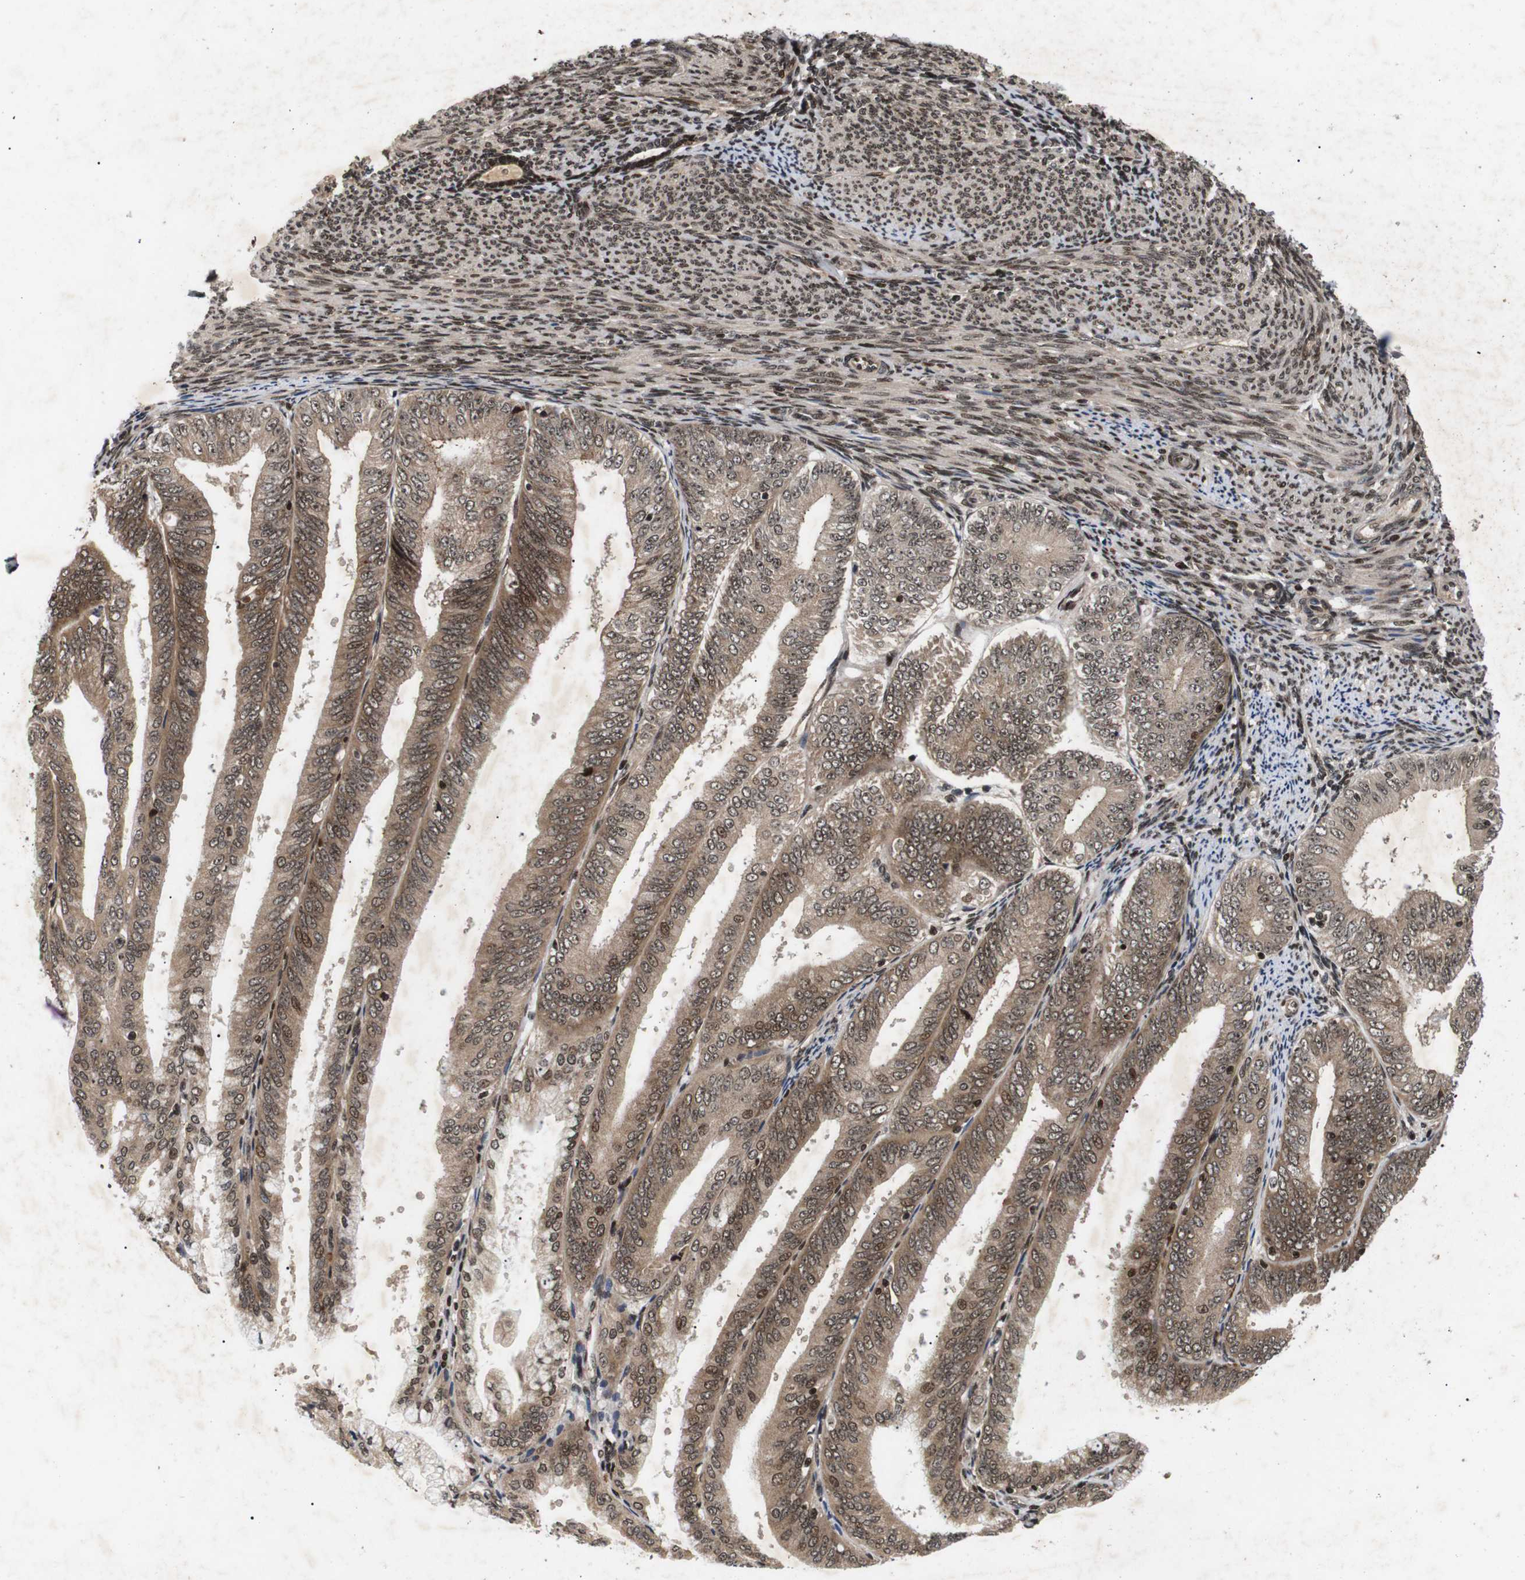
{"staining": {"intensity": "moderate", "quantity": ">75%", "location": "cytoplasmic/membranous,nuclear"}, "tissue": "endometrial cancer", "cell_type": "Tumor cells", "image_type": "cancer", "snomed": [{"axis": "morphology", "description": "Adenocarcinoma, NOS"}, {"axis": "topography", "description": "Endometrium"}], "caption": "An image of human adenocarcinoma (endometrial) stained for a protein shows moderate cytoplasmic/membranous and nuclear brown staining in tumor cells.", "gene": "KIF23", "patient": {"sex": "female", "age": 63}}